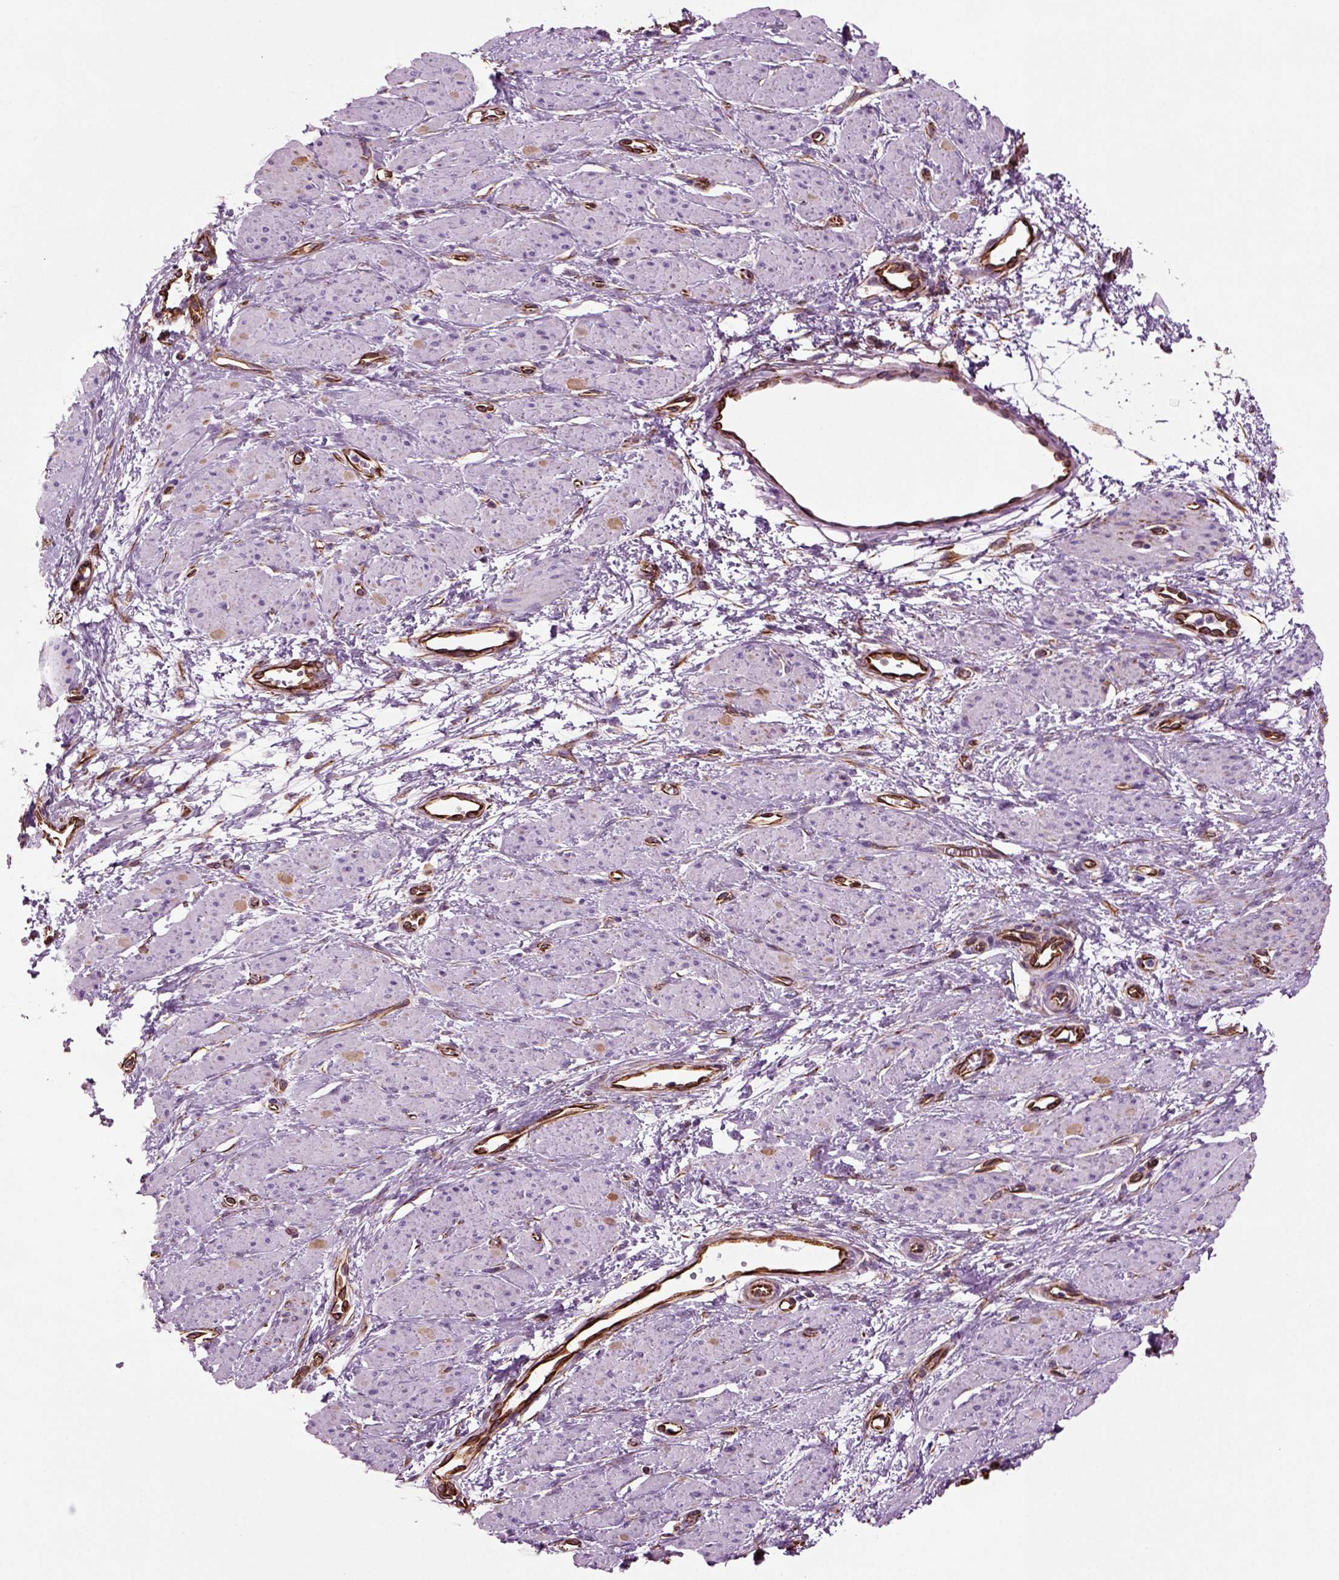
{"staining": {"intensity": "negative", "quantity": "none", "location": "none"}, "tissue": "smooth muscle", "cell_type": "Smooth muscle cells", "image_type": "normal", "snomed": [{"axis": "morphology", "description": "Normal tissue, NOS"}, {"axis": "topography", "description": "Smooth muscle"}, {"axis": "topography", "description": "Uterus"}], "caption": "A histopathology image of human smooth muscle is negative for staining in smooth muscle cells.", "gene": "ACER3", "patient": {"sex": "female", "age": 39}}